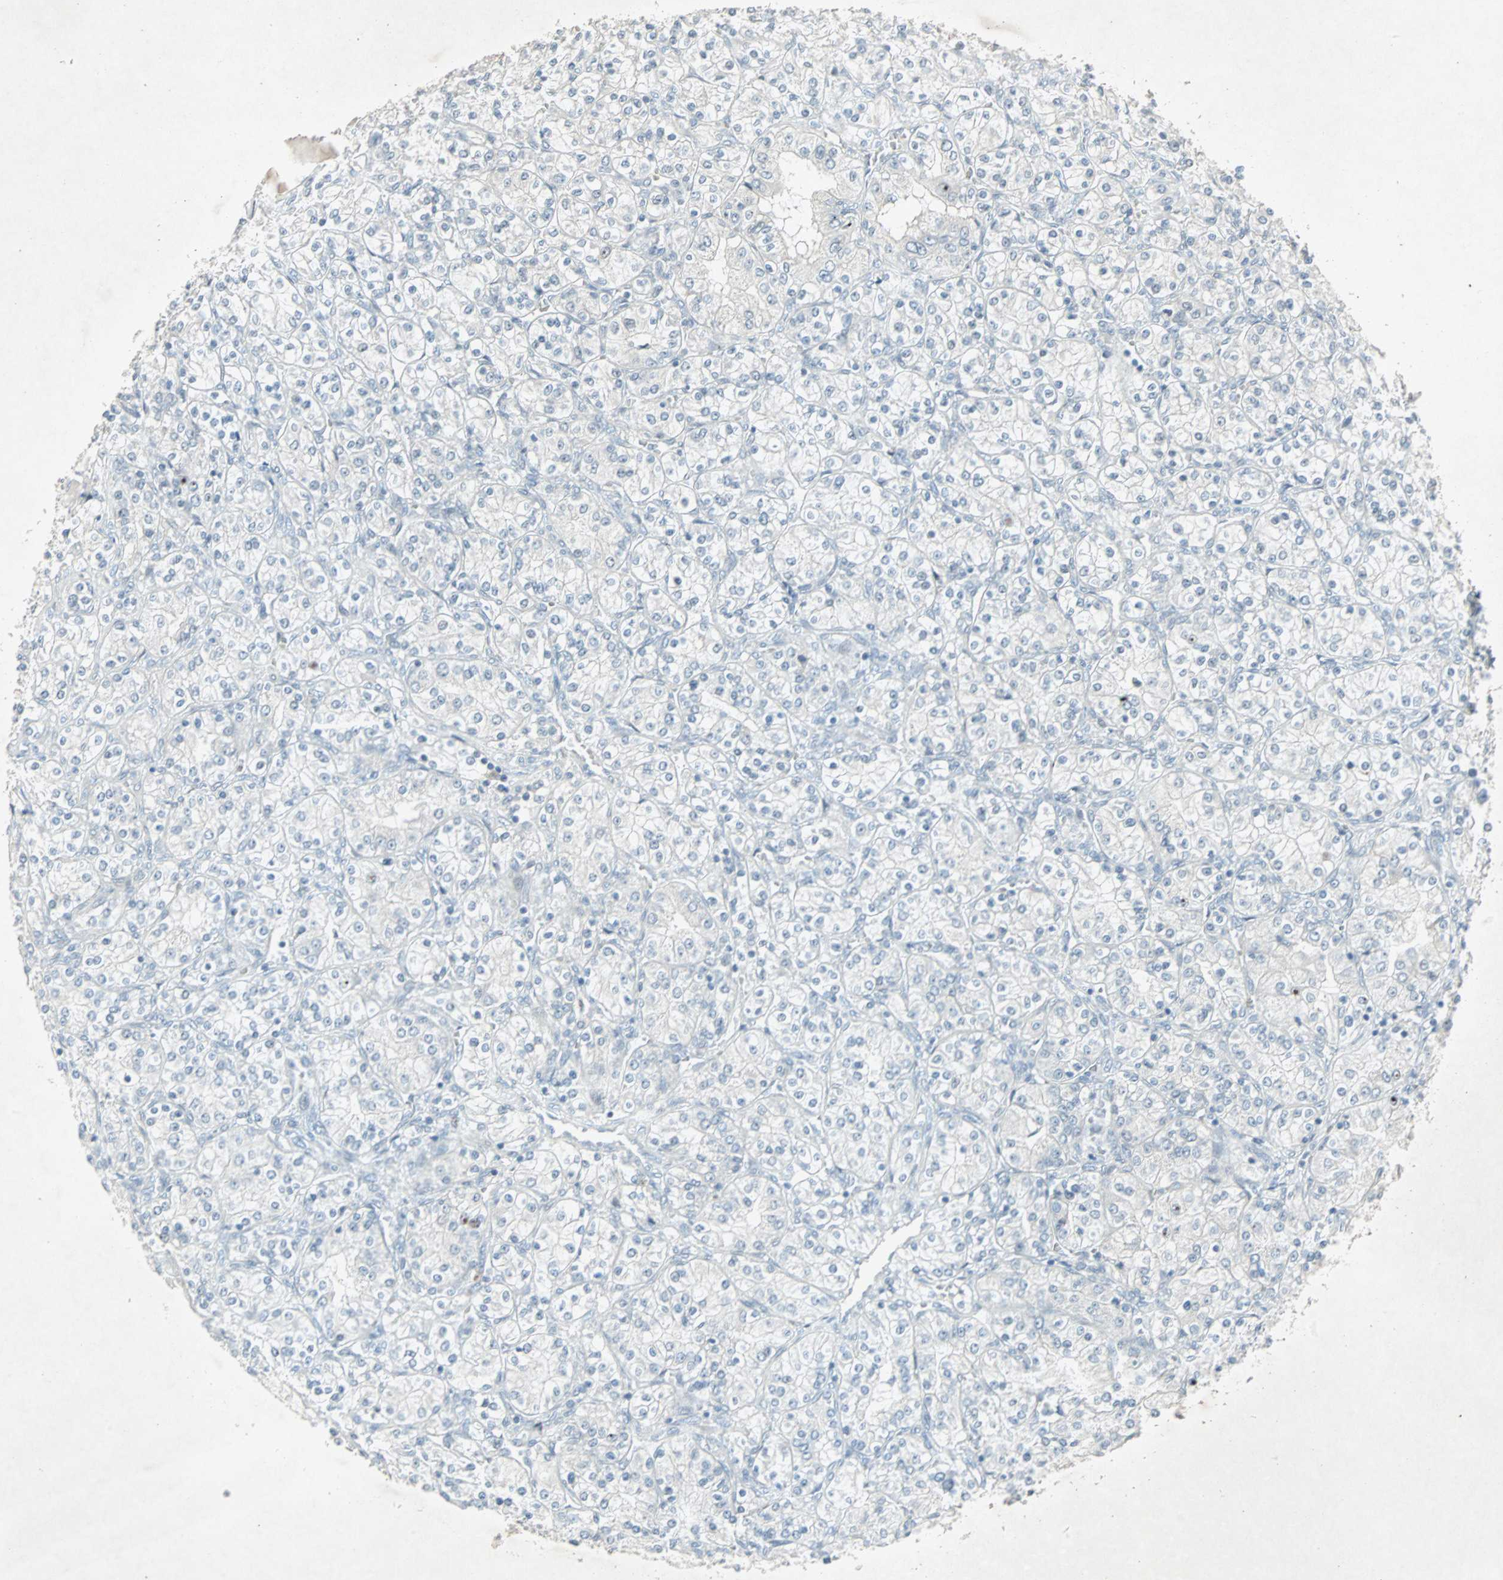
{"staining": {"intensity": "negative", "quantity": "none", "location": "none"}, "tissue": "renal cancer", "cell_type": "Tumor cells", "image_type": "cancer", "snomed": [{"axis": "morphology", "description": "Adenocarcinoma, NOS"}, {"axis": "topography", "description": "Kidney"}], "caption": "This is an immunohistochemistry image of human renal cancer (adenocarcinoma). There is no positivity in tumor cells.", "gene": "LANCL3", "patient": {"sex": "male", "age": 77}}